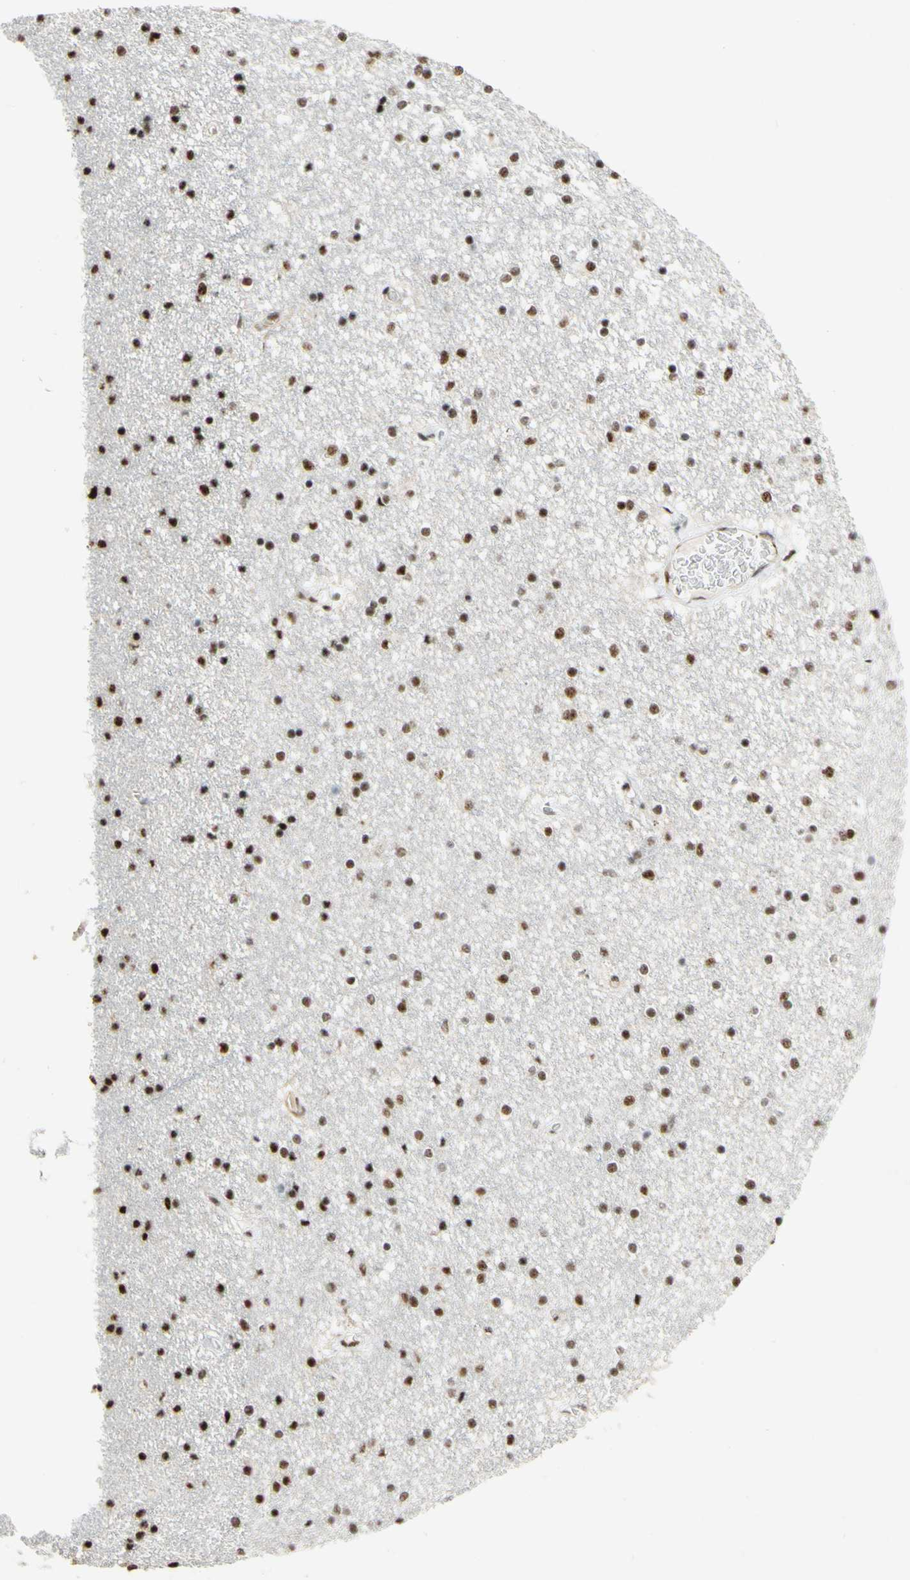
{"staining": {"intensity": "strong", "quantity": ">75%", "location": "nuclear"}, "tissue": "caudate", "cell_type": "Glial cells", "image_type": "normal", "snomed": [{"axis": "morphology", "description": "Normal tissue, NOS"}, {"axis": "topography", "description": "Lateral ventricle wall"}], "caption": "Normal caudate was stained to show a protein in brown. There is high levels of strong nuclear positivity in approximately >75% of glial cells.", "gene": "SAP18", "patient": {"sex": "female", "age": 54}}